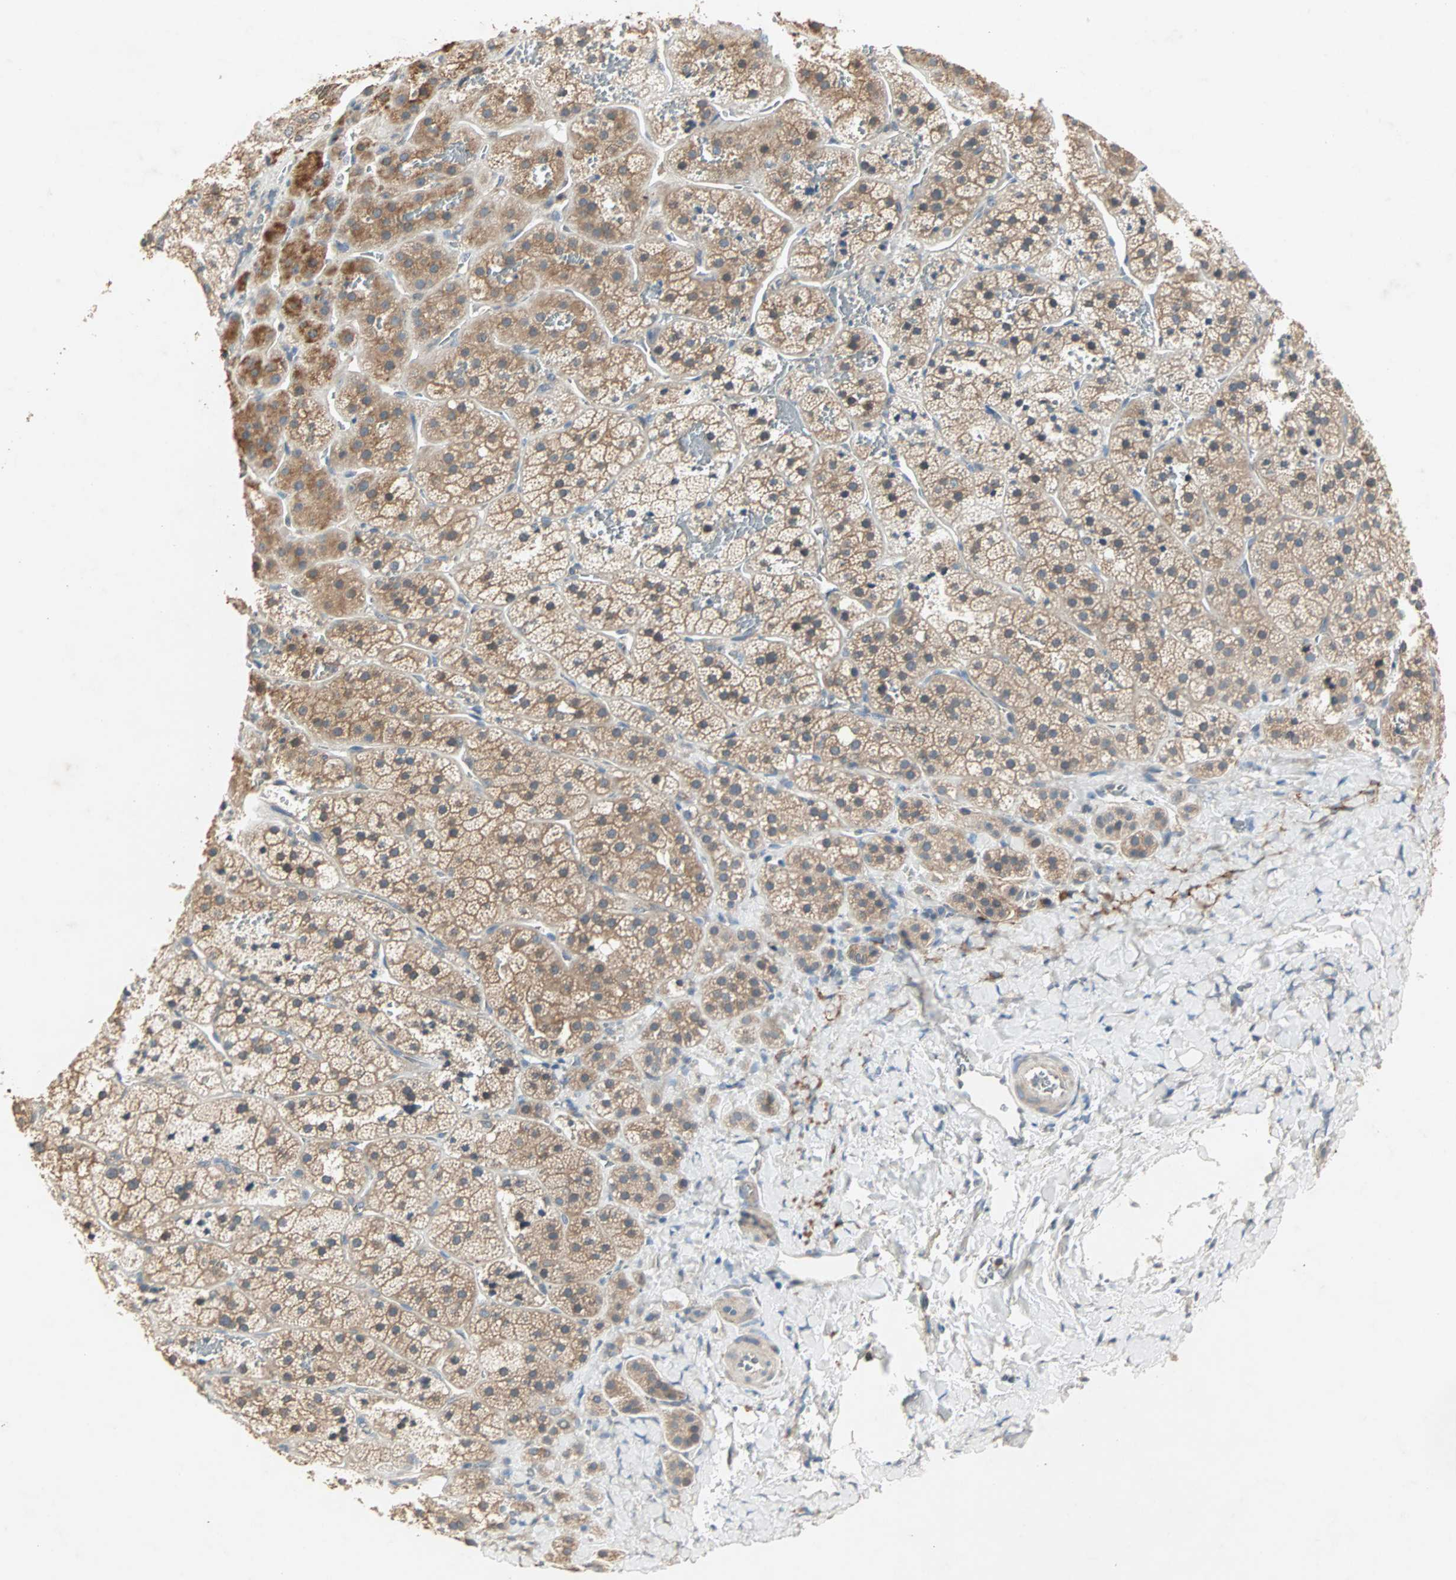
{"staining": {"intensity": "moderate", "quantity": ">75%", "location": "cytoplasmic/membranous"}, "tissue": "adrenal gland", "cell_type": "Glandular cells", "image_type": "normal", "snomed": [{"axis": "morphology", "description": "Normal tissue, NOS"}, {"axis": "topography", "description": "Adrenal gland"}], "caption": "A brown stain highlights moderate cytoplasmic/membranous staining of a protein in glandular cells of unremarkable adrenal gland.", "gene": "TTF2", "patient": {"sex": "female", "age": 44}}